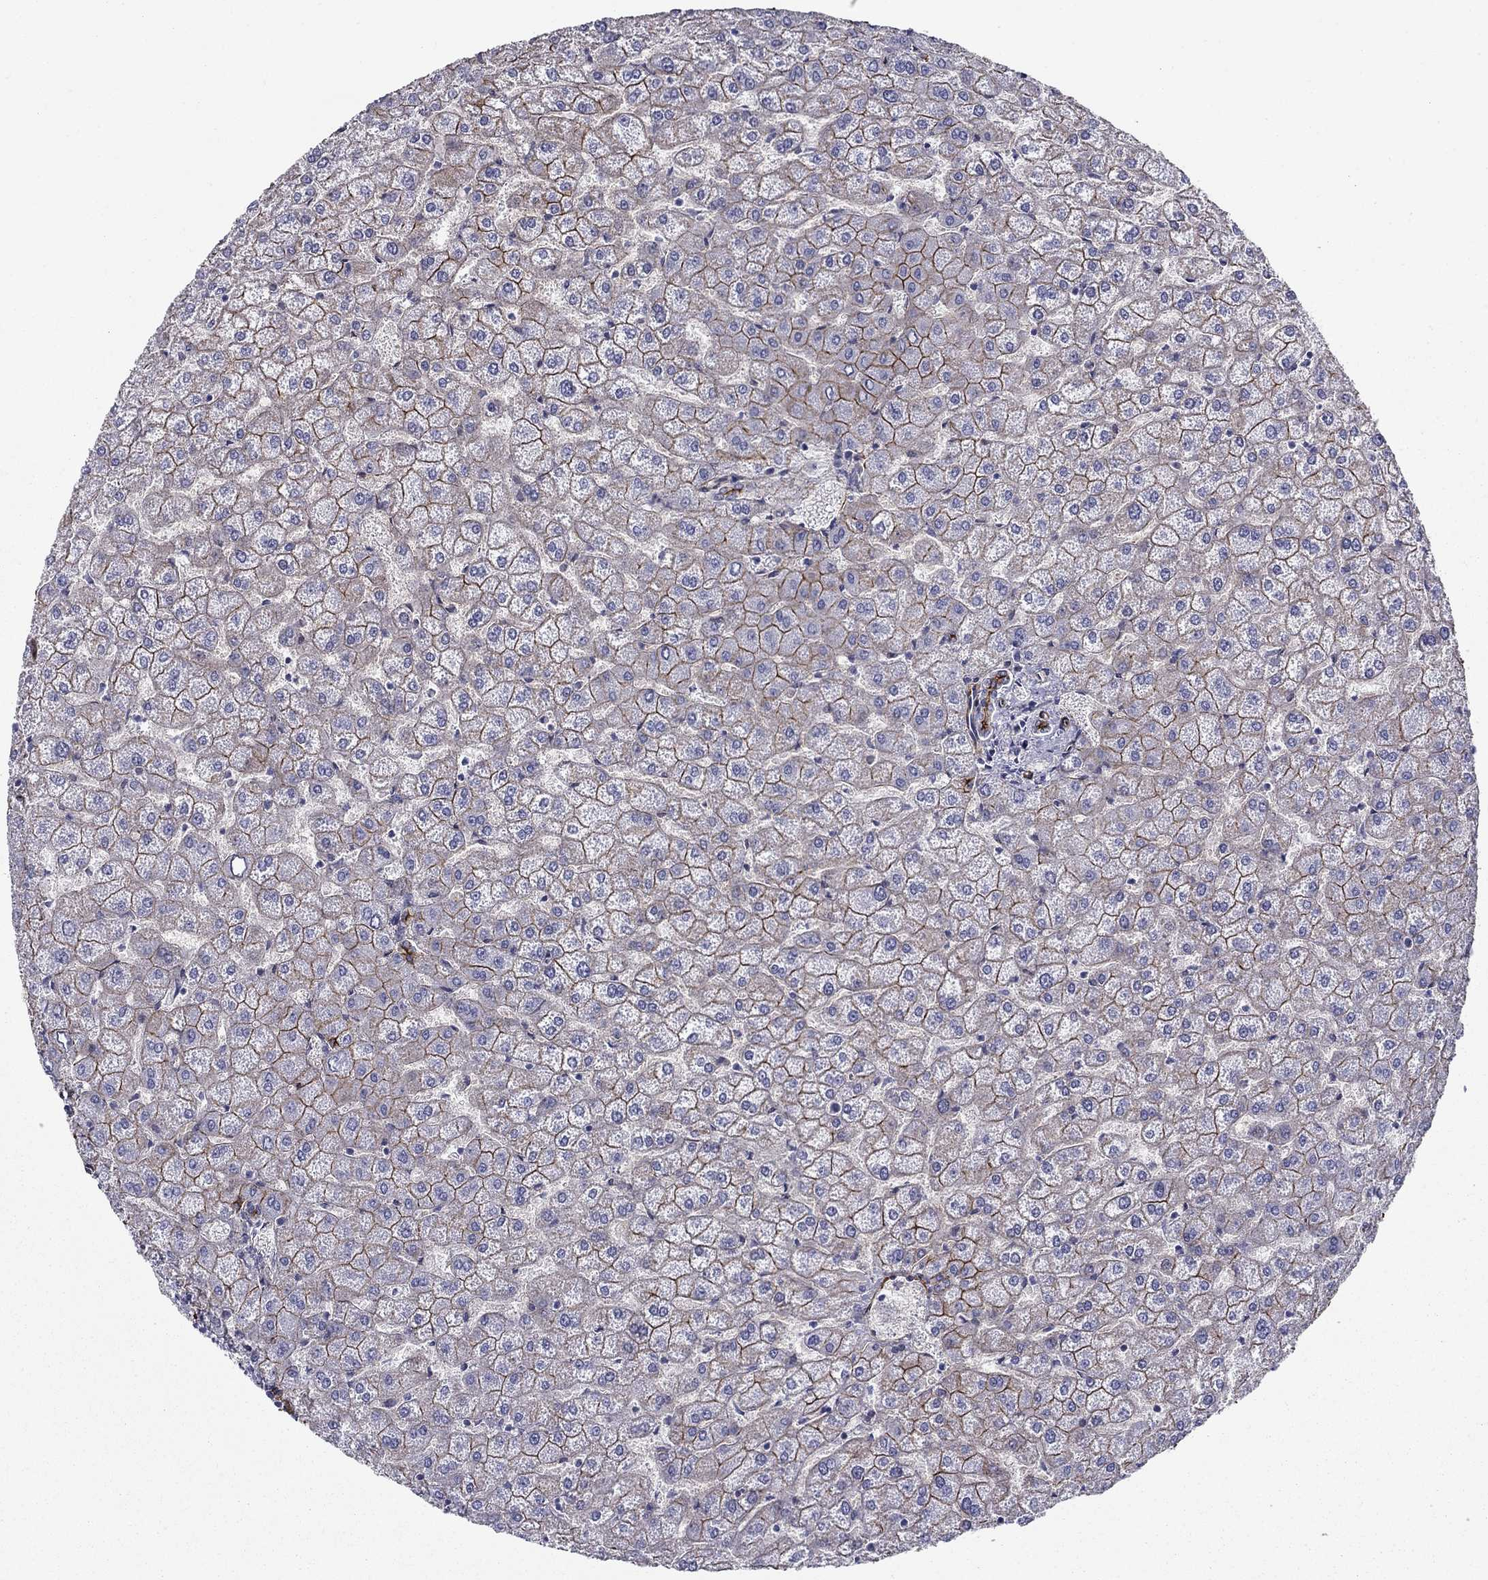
{"staining": {"intensity": "strong", "quantity": "25%-75%", "location": "cytoplasmic/membranous"}, "tissue": "liver", "cell_type": "Cholangiocytes", "image_type": "normal", "snomed": [{"axis": "morphology", "description": "Normal tissue, NOS"}, {"axis": "topography", "description": "Liver"}], "caption": "Unremarkable liver was stained to show a protein in brown. There is high levels of strong cytoplasmic/membranous expression in approximately 25%-75% of cholangiocytes. (Stains: DAB in brown, nuclei in blue, Microscopy: brightfield microscopy at high magnification).", "gene": "KRBA1", "patient": {"sex": "female", "age": 32}}